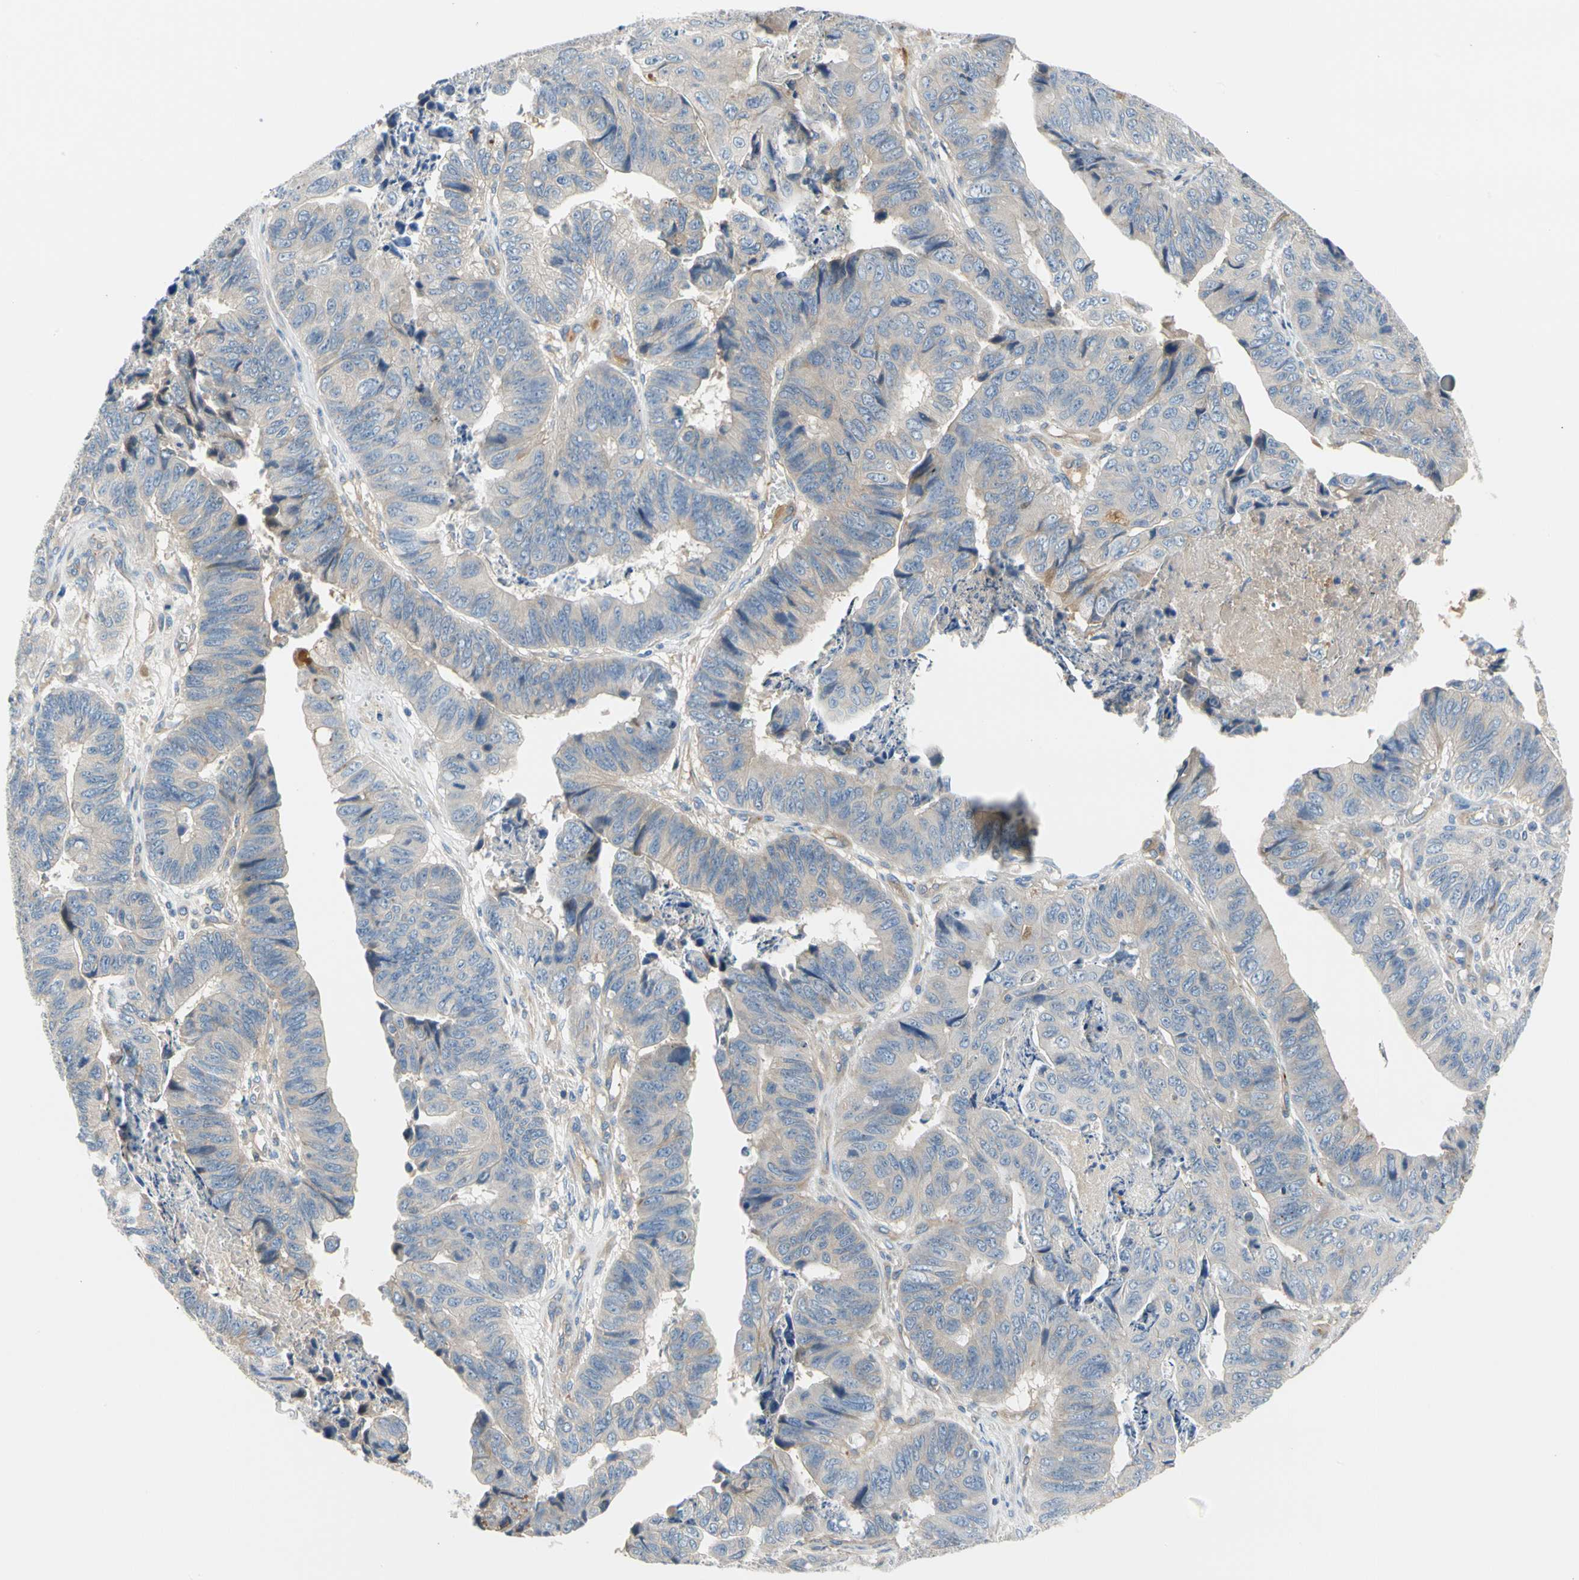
{"staining": {"intensity": "weak", "quantity": "<25%", "location": "cytoplasmic/membranous"}, "tissue": "stomach cancer", "cell_type": "Tumor cells", "image_type": "cancer", "snomed": [{"axis": "morphology", "description": "Adenocarcinoma, NOS"}, {"axis": "topography", "description": "Stomach, lower"}], "caption": "Tumor cells are negative for brown protein staining in stomach adenocarcinoma.", "gene": "ENTREP3", "patient": {"sex": "male", "age": 77}}